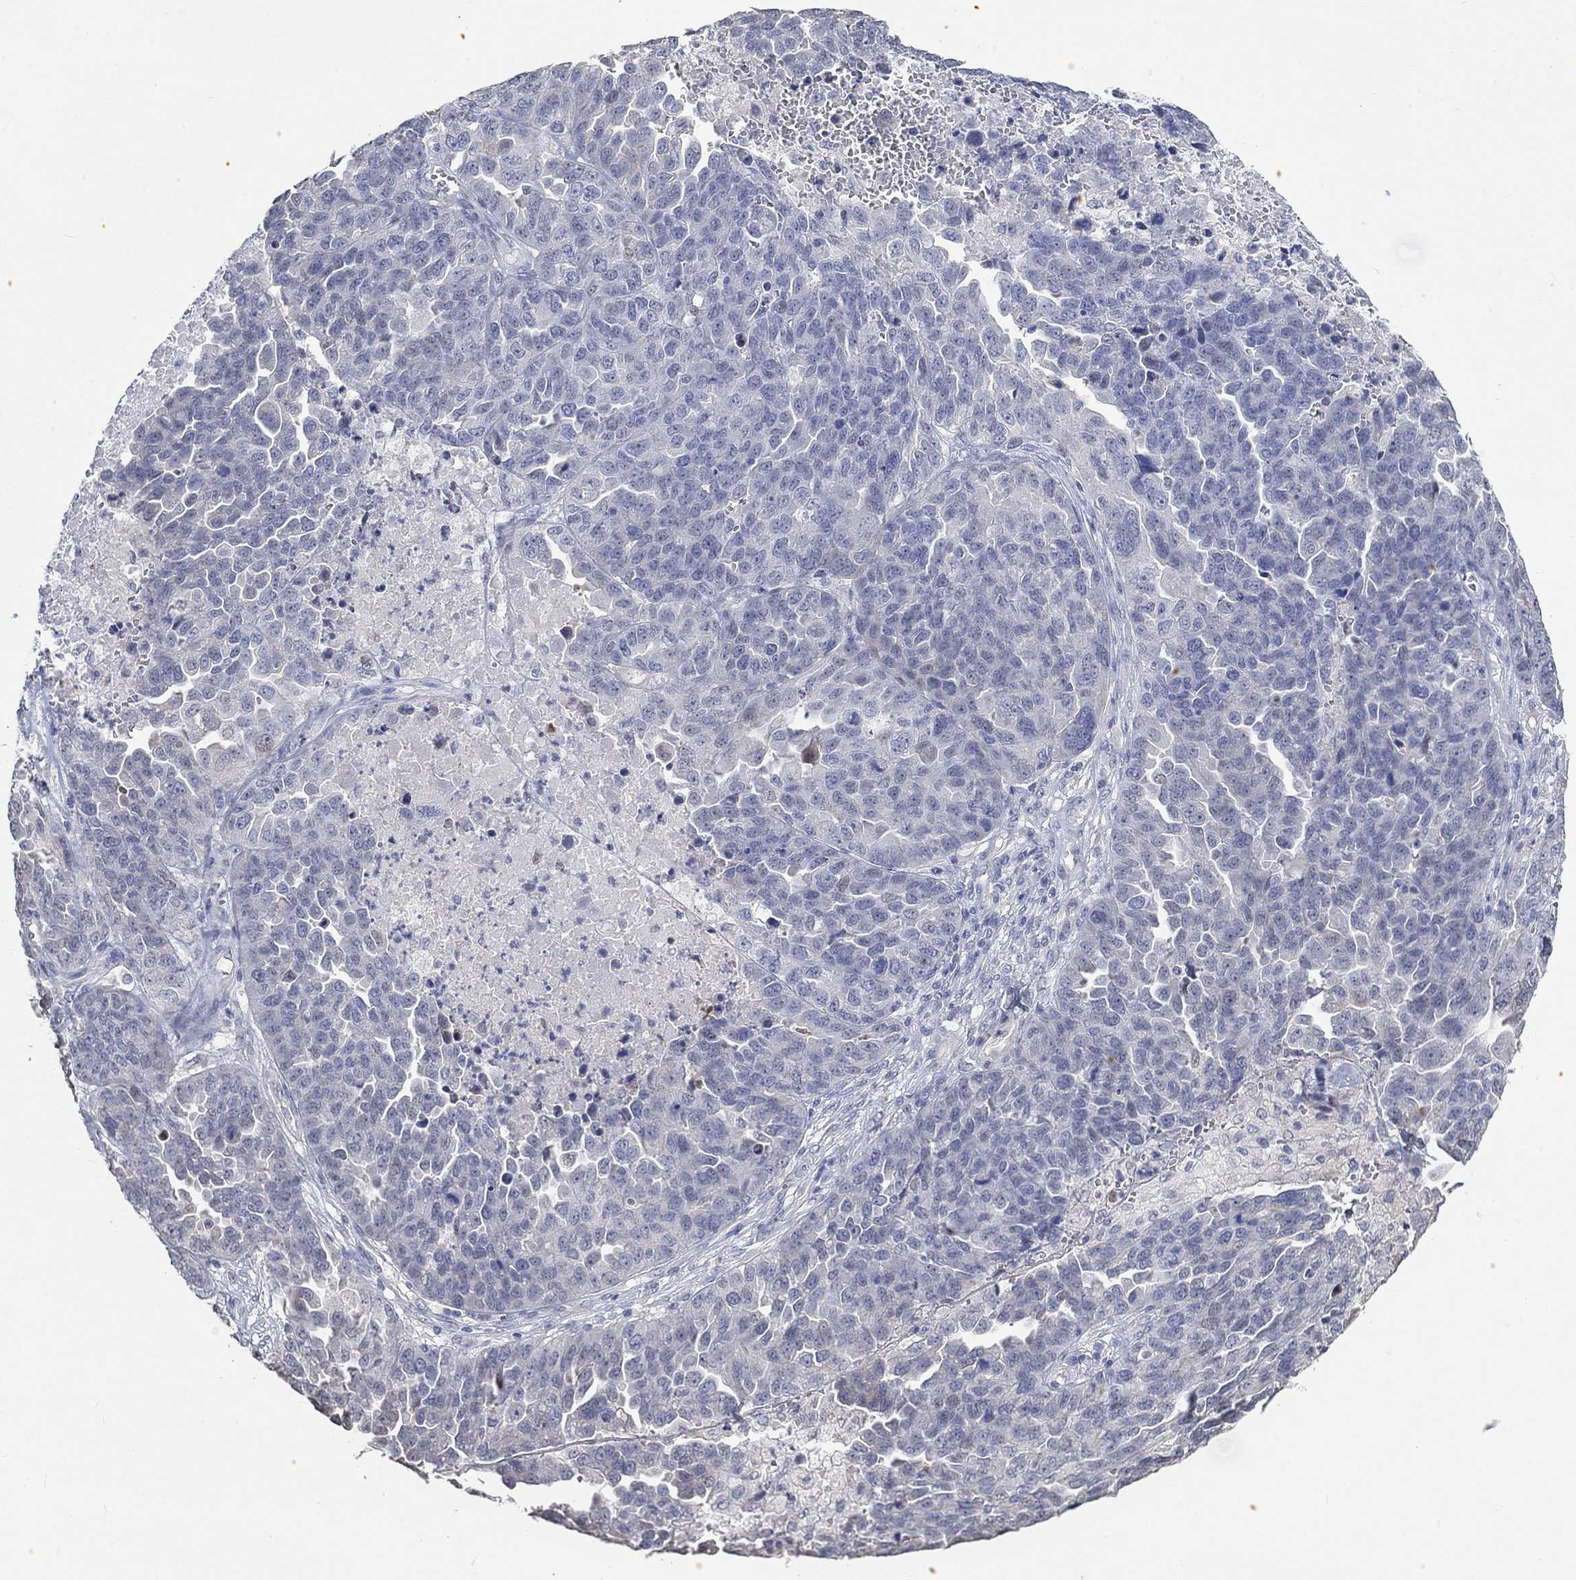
{"staining": {"intensity": "negative", "quantity": "none", "location": "none"}, "tissue": "ovarian cancer", "cell_type": "Tumor cells", "image_type": "cancer", "snomed": [{"axis": "morphology", "description": "Cystadenocarcinoma, serous, NOS"}, {"axis": "topography", "description": "Ovary"}], "caption": "Tumor cells show no significant staining in ovarian cancer (serous cystadenocarcinoma).", "gene": "PNMA5", "patient": {"sex": "female", "age": 87}}